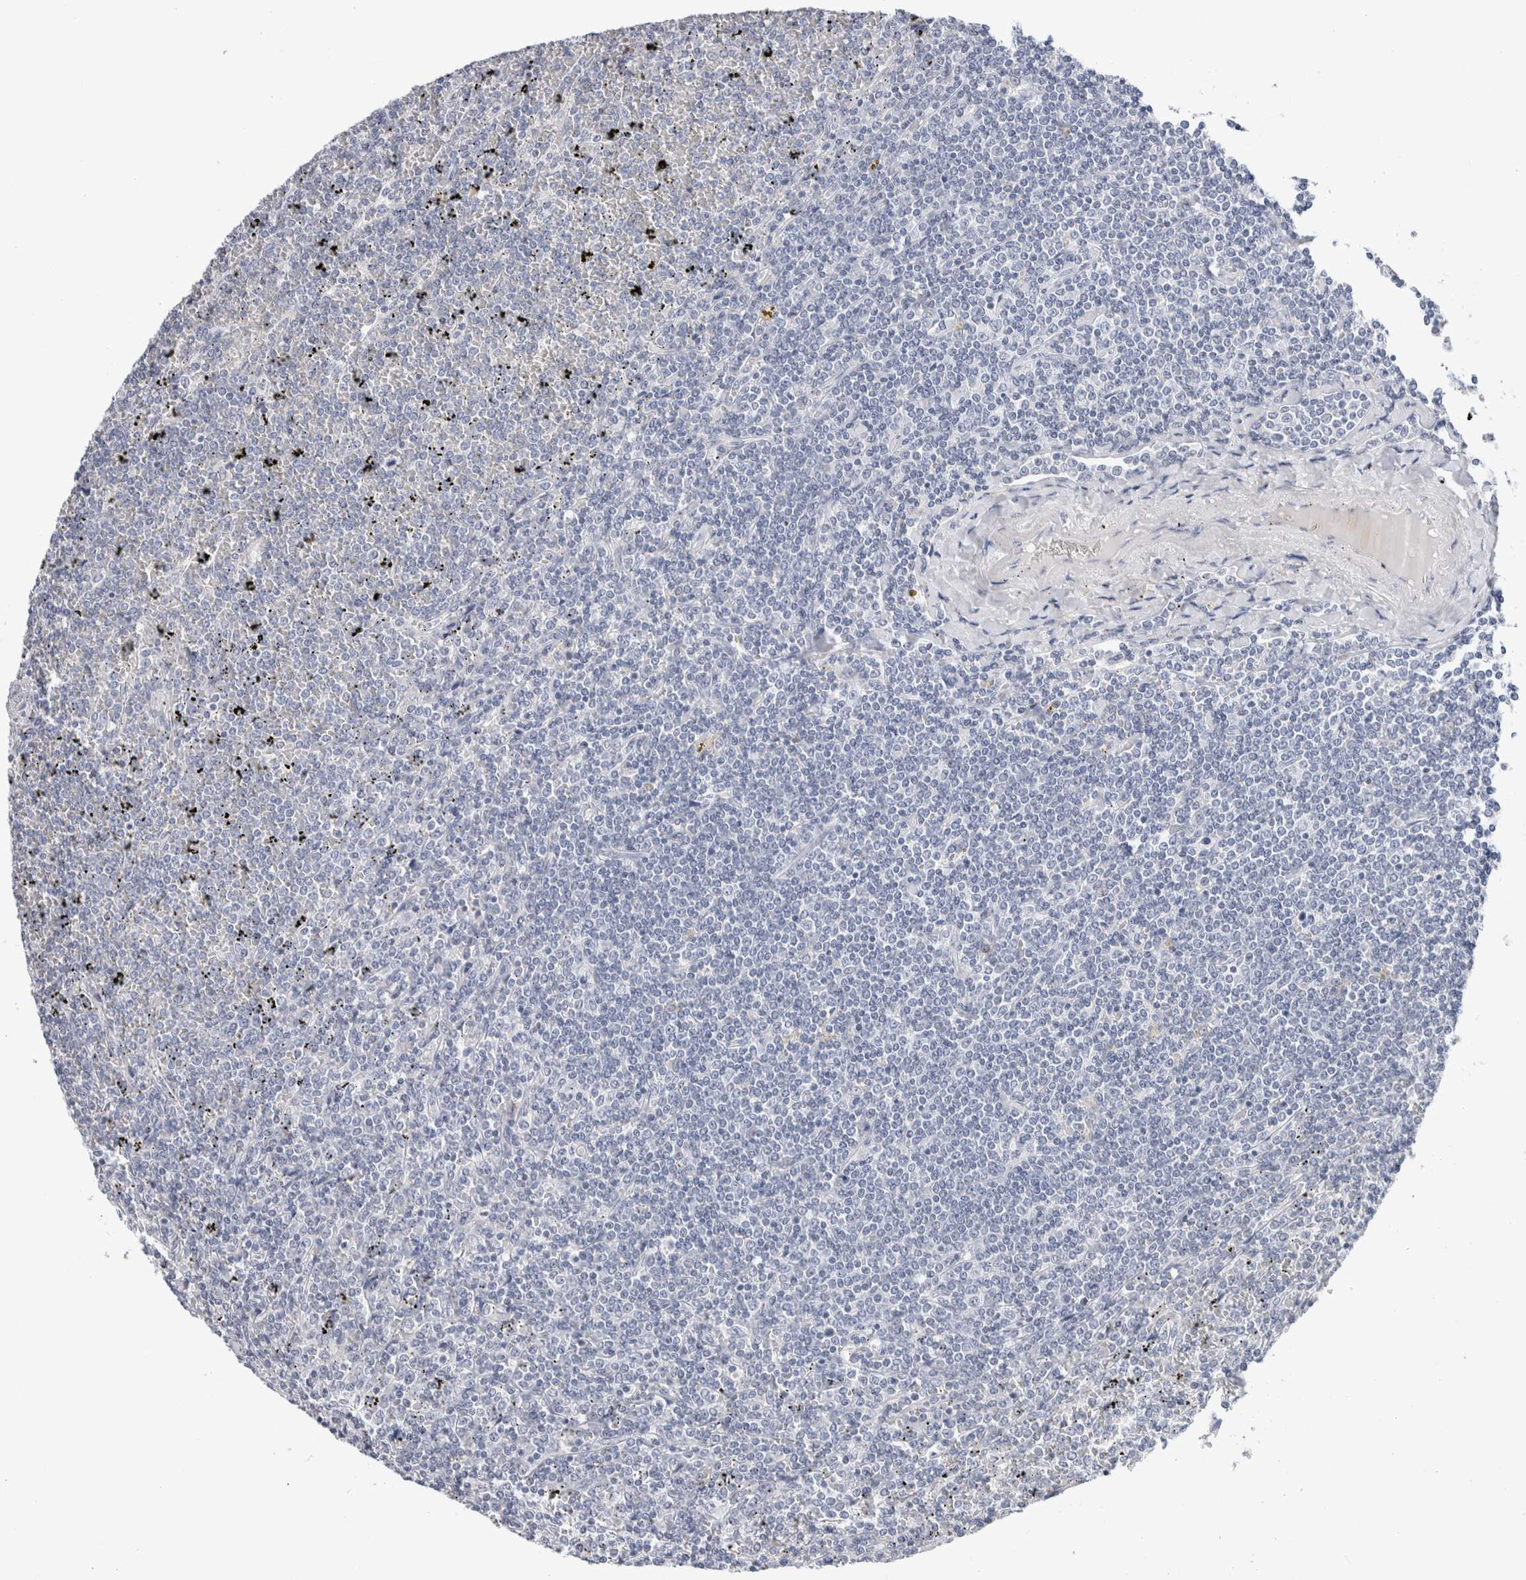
{"staining": {"intensity": "negative", "quantity": "none", "location": "none"}, "tissue": "lymphoma", "cell_type": "Tumor cells", "image_type": "cancer", "snomed": [{"axis": "morphology", "description": "Malignant lymphoma, non-Hodgkin's type, Low grade"}, {"axis": "topography", "description": "Spleen"}], "caption": "IHC of low-grade malignant lymphoma, non-Hodgkin's type shows no positivity in tumor cells.", "gene": "SCN2A", "patient": {"sex": "female", "age": 19}}